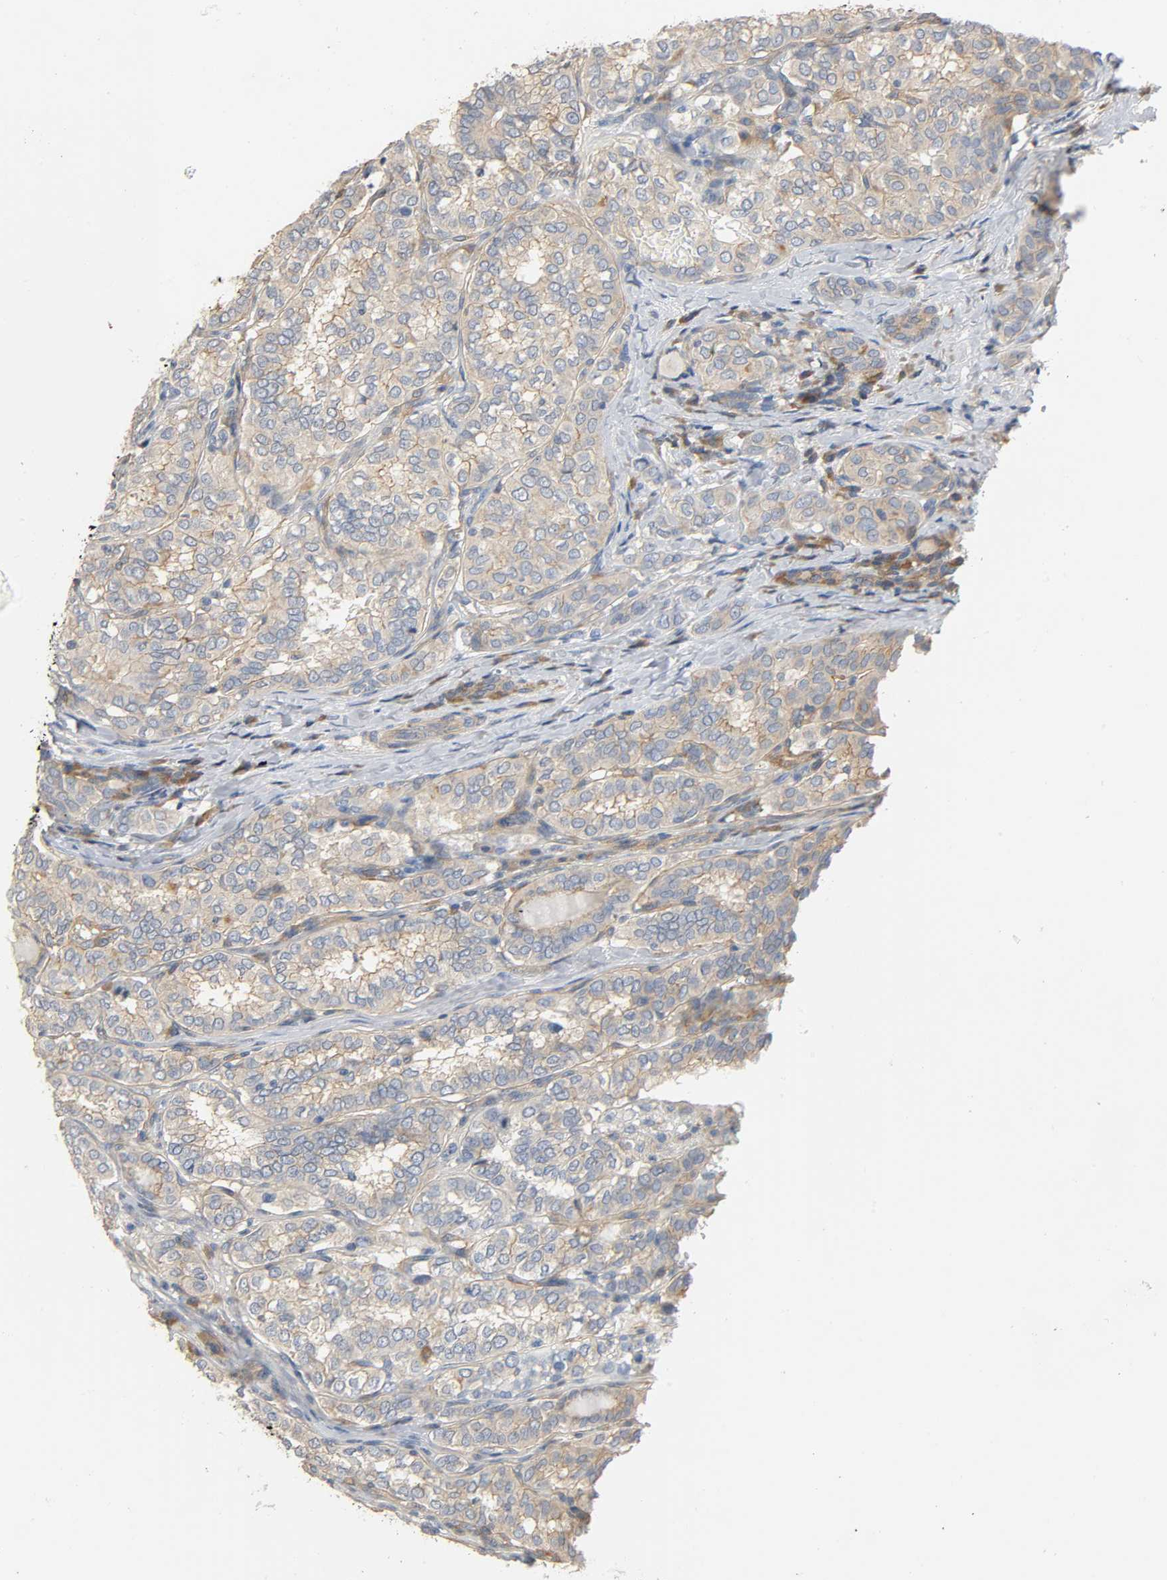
{"staining": {"intensity": "moderate", "quantity": ">75%", "location": "cytoplasmic/membranous"}, "tissue": "thyroid cancer", "cell_type": "Tumor cells", "image_type": "cancer", "snomed": [{"axis": "morphology", "description": "Papillary adenocarcinoma, NOS"}, {"axis": "topography", "description": "Thyroid gland"}], "caption": "Thyroid cancer was stained to show a protein in brown. There is medium levels of moderate cytoplasmic/membranous positivity in about >75% of tumor cells. (Brightfield microscopy of DAB IHC at high magnification).", "gene": "ARPC1A", "patient": {"sex": "female", "age": 30}}